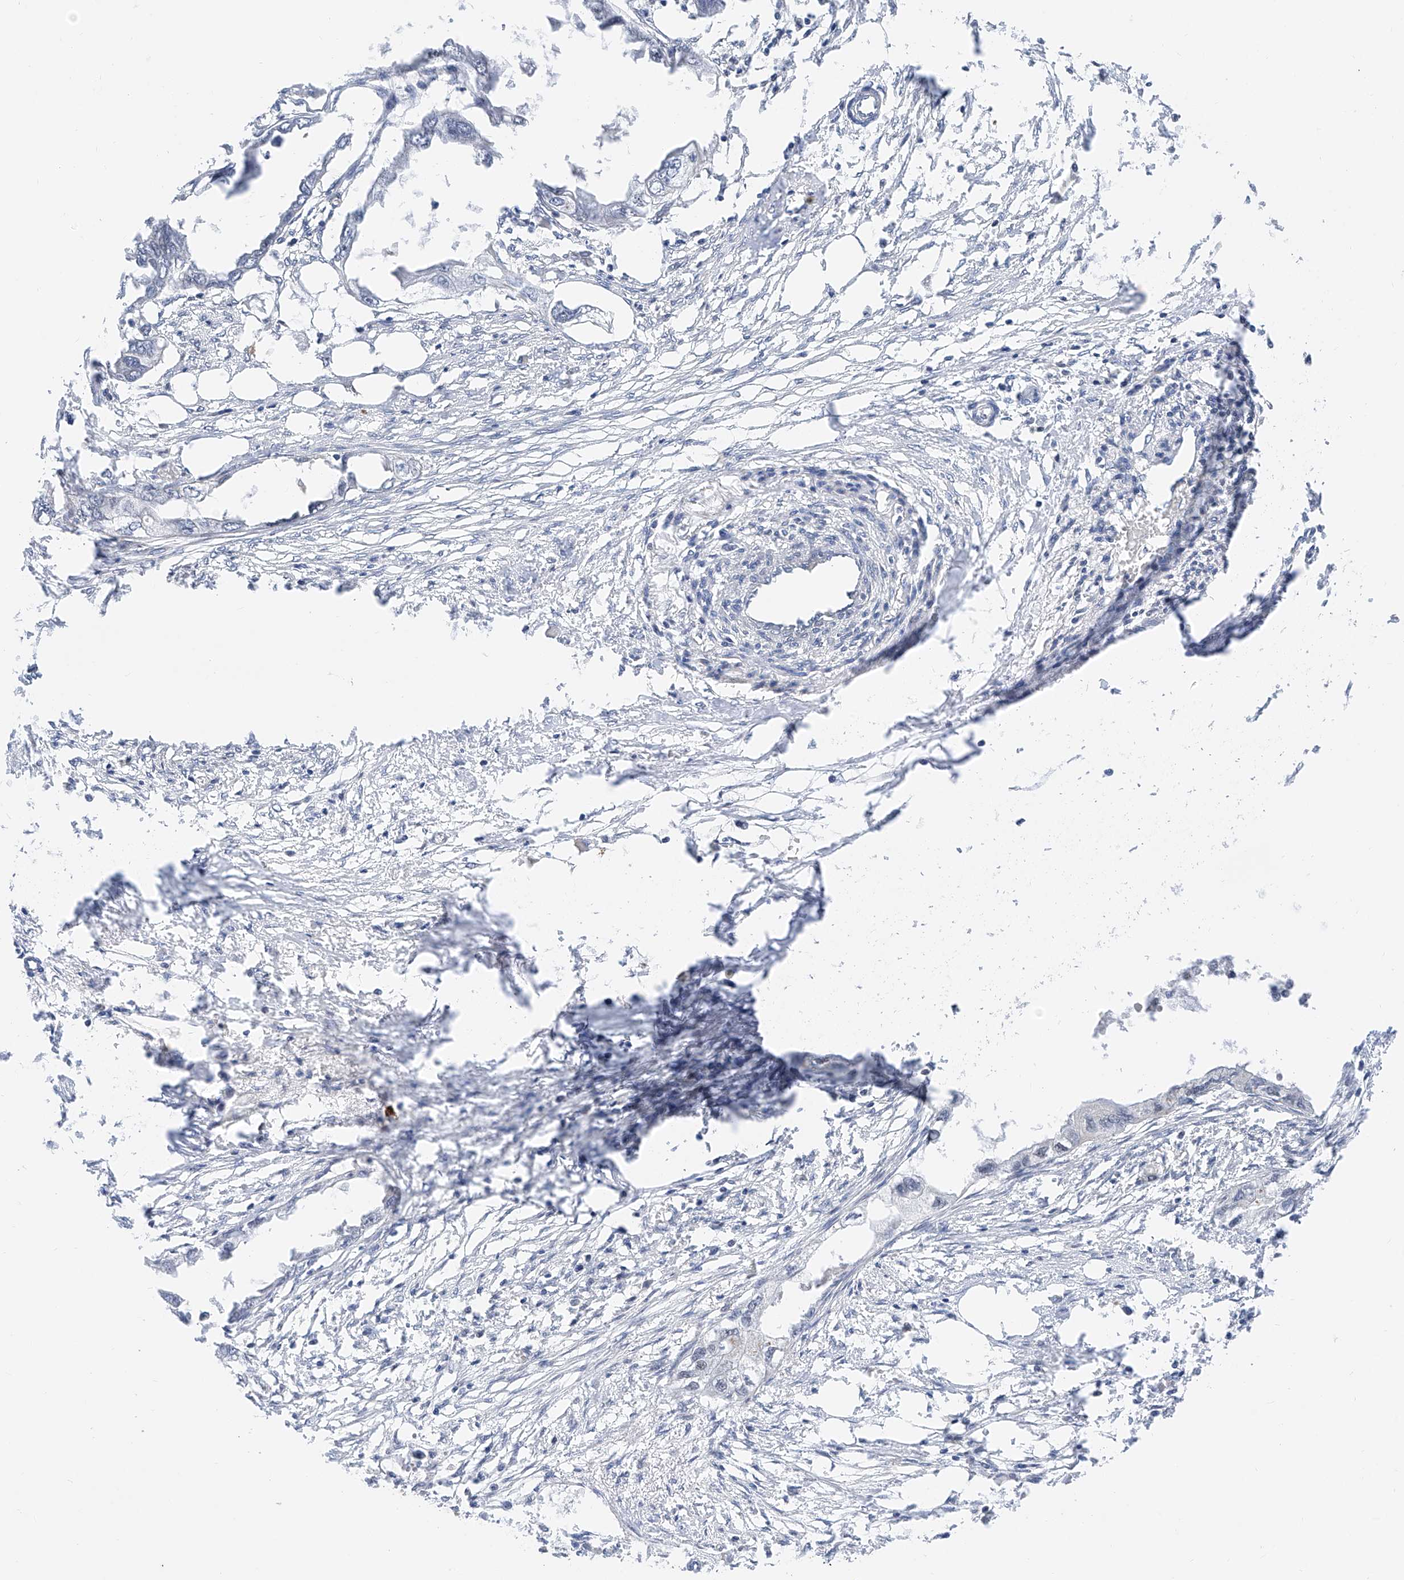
{"staining": {"intensity": "negative", "quantity": "none", "location": "none"}, "tissue": "endometrial cancer", "cell_type": "Tumor cells", "image_type": "cancer", "snomed": [{"axis": "morphology", "description": "Adenocarcinoma, NOS"}, {"axis": "morphology", "description": "Adenocarcinoma, metastatic, NOS"}, {"axis": "topography", "description": "Adipose tissue"}, {"axis": "topography", "description": "Endometrium"}], "caption": "Immunohistochemistry (IHC) photomicrograph of human endometrial cancer (adenocarcinoma) stained for a protein (brown), which reveals no positivity in tumor cells.", "gene": "SNRNP200", "patient": {"sex": "female", "age": 67}}